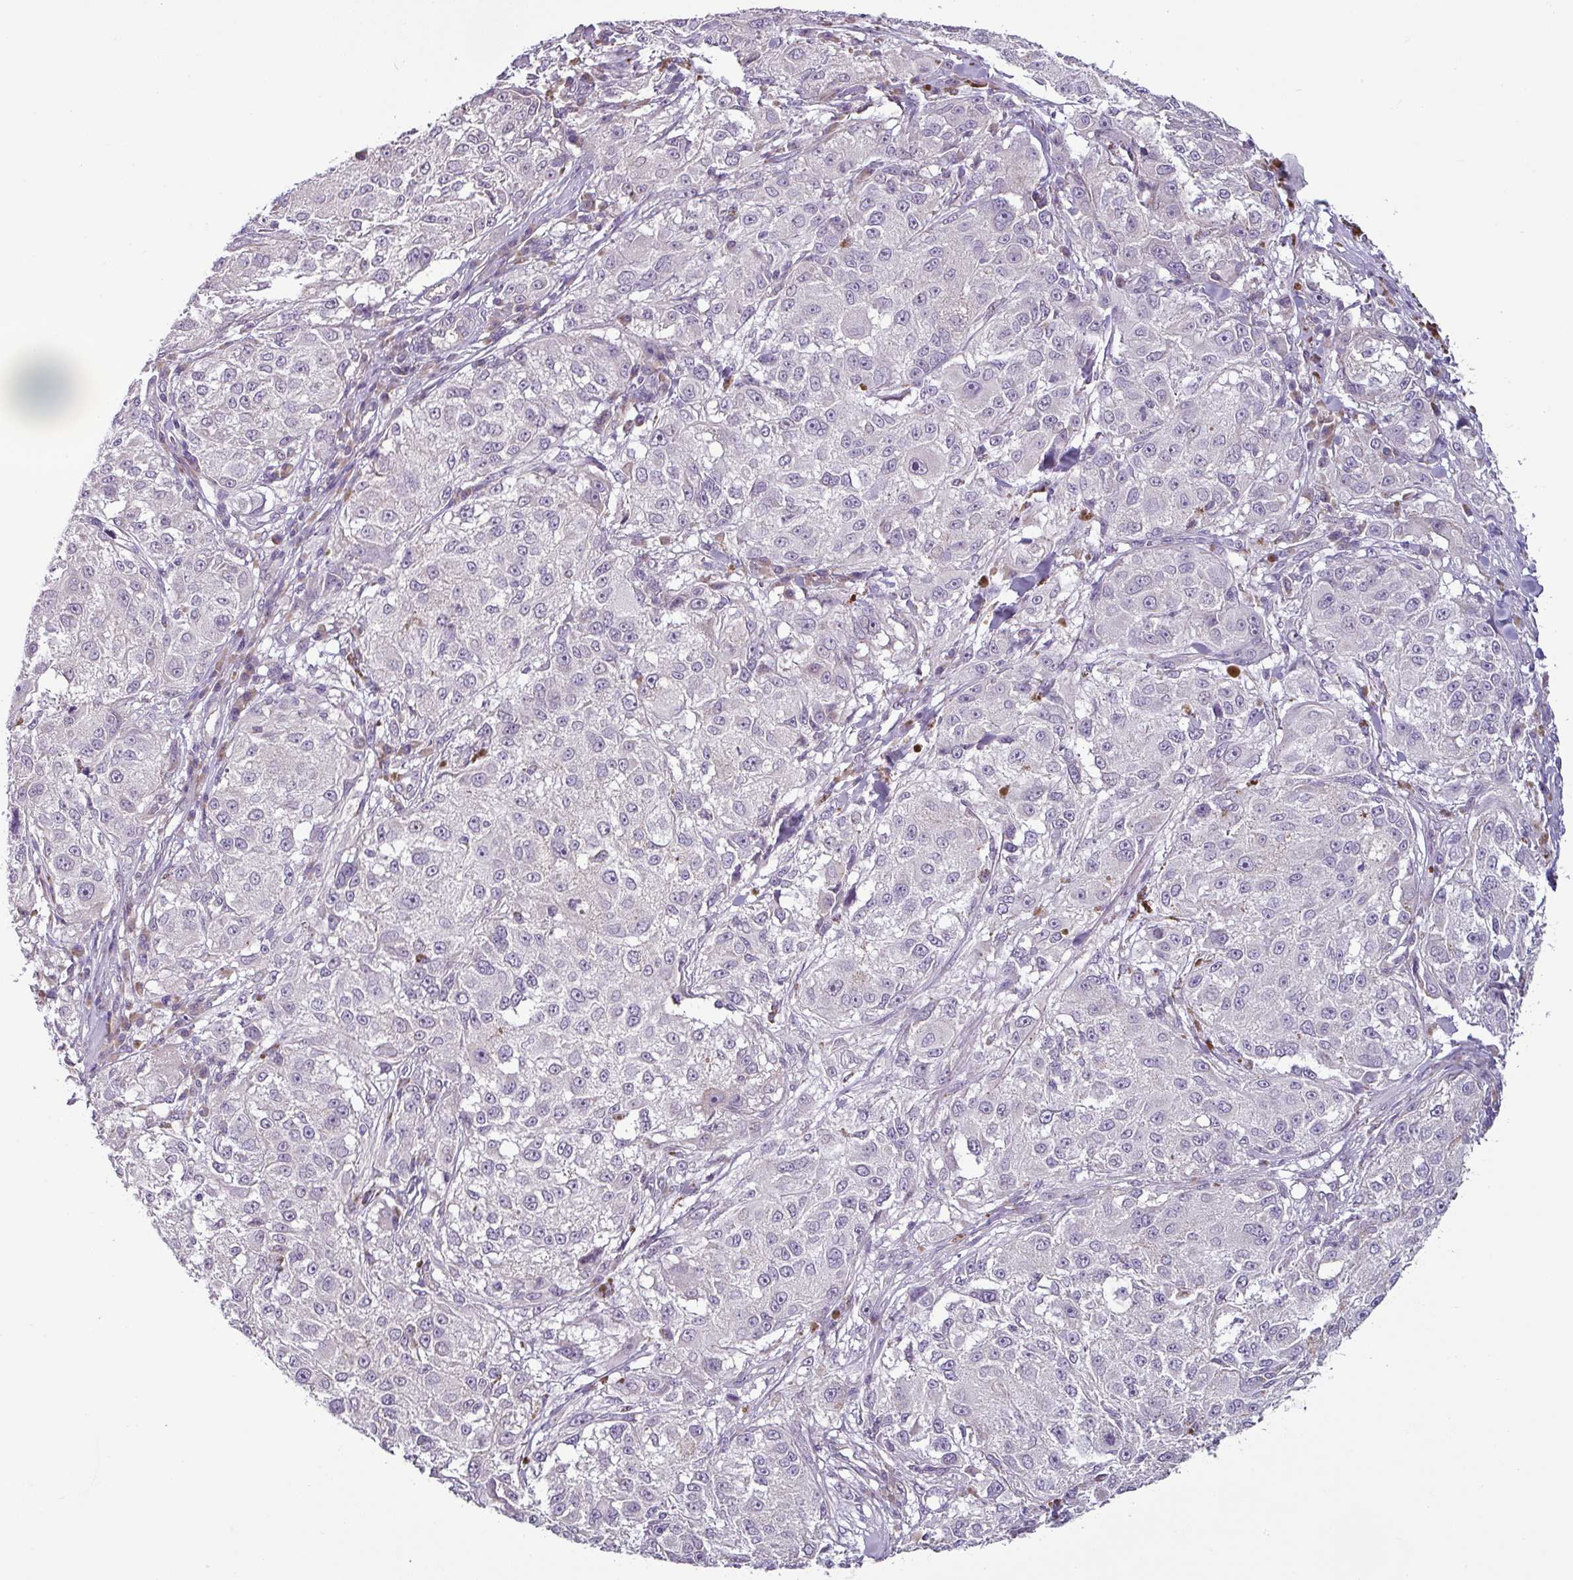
{"staining": {"intensity": "negative", "quantity": "none", "location": "none"}, "tissue": "melanoma", "cell_type": "Tumor cells", "image_type": "cancer", "snomed": [{"axis": "morphology", "description": "Necrosis, NOS"}, {"axis": "morphology", "description": "Malignant melanoma, NOS"}, {"axis": "topography", "description": "Skin"}], "caption": "The IHC image has no significant staining in tumor cells of melanoma tissue.", "gene": "OR52D1", "patient": {"sex": "female", "age": 87}}